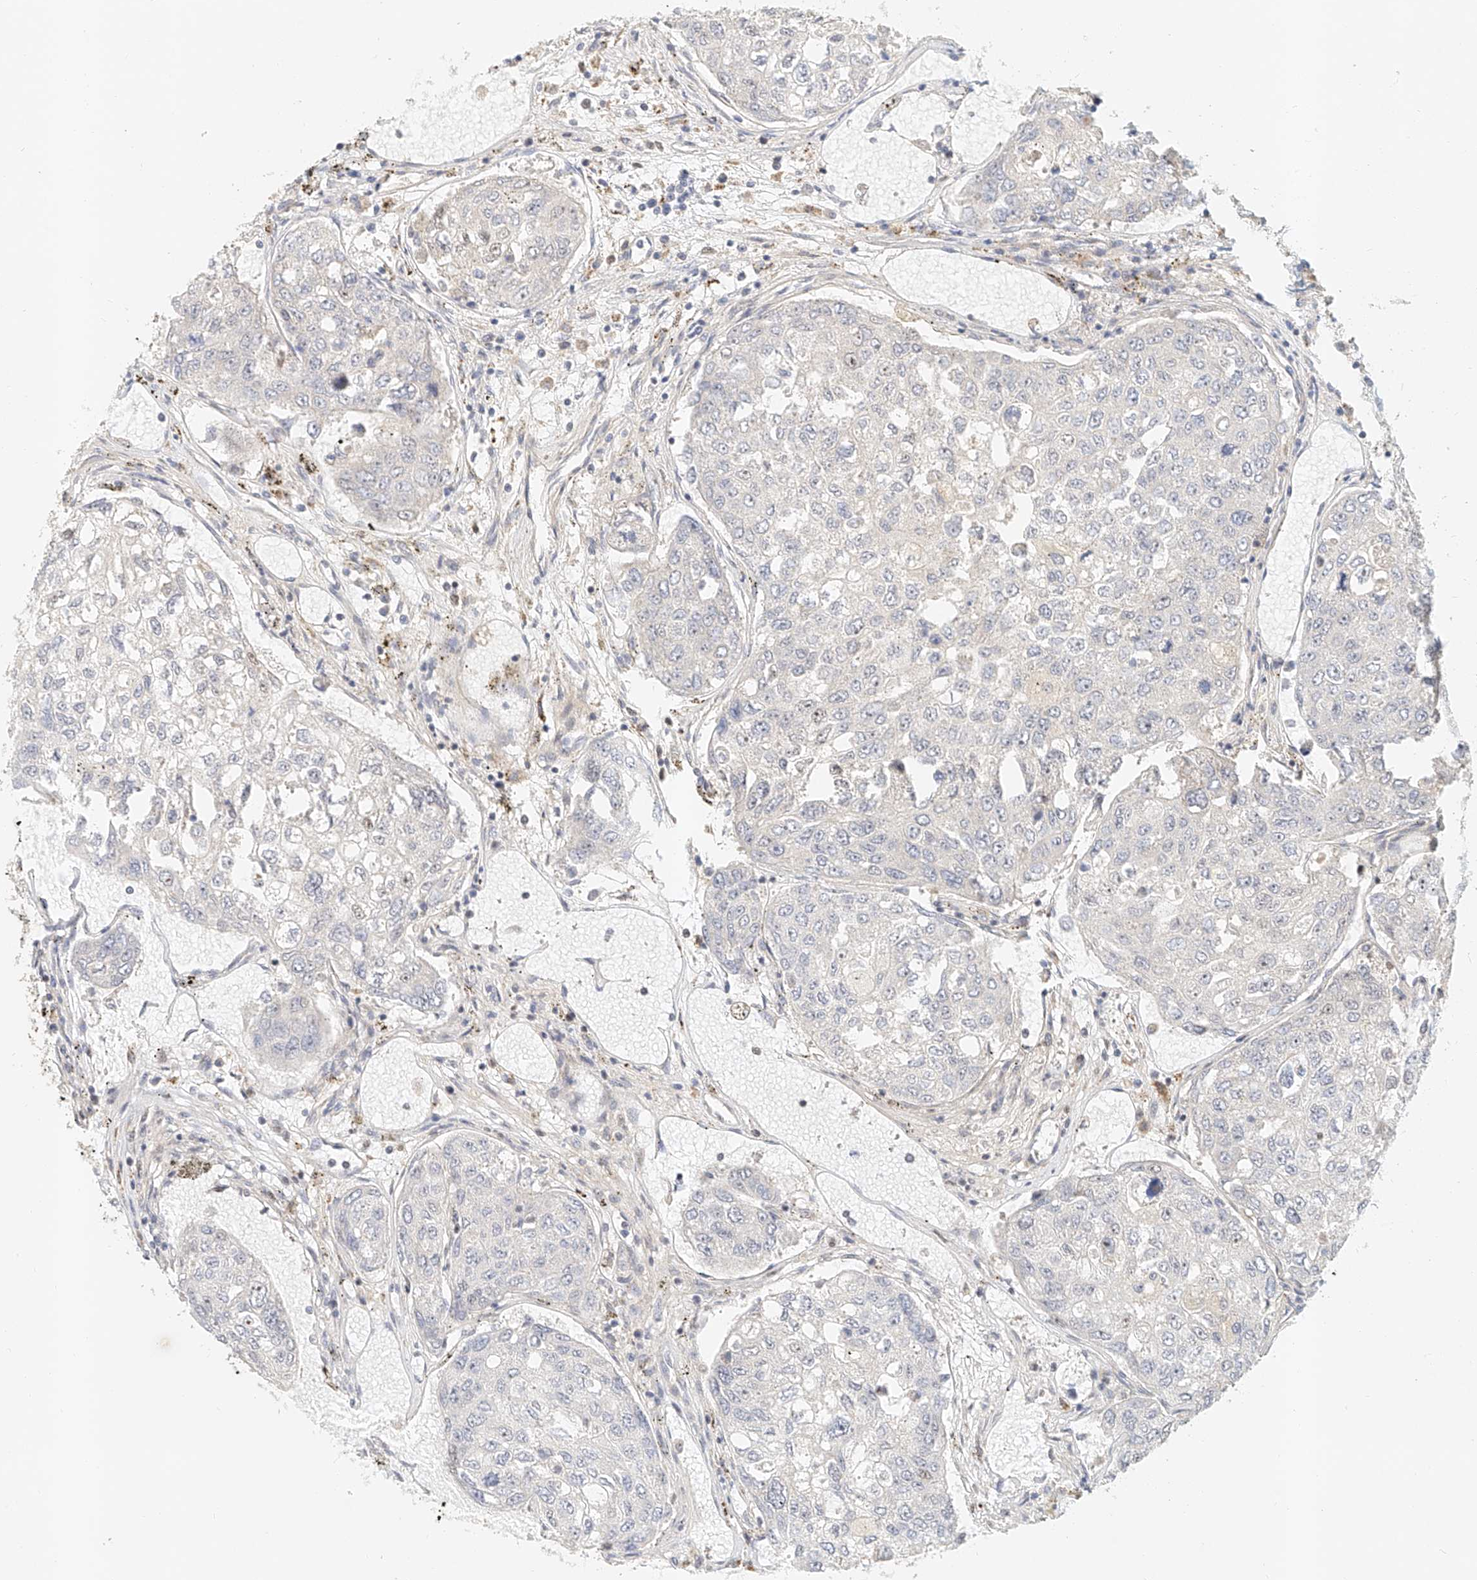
{"staining": {"intensity": "moderate", "quantity": "<25%", "location": "nuclear"}, "tissue": "urothelial cancer", "cell_type": "Tumor cells", "image_type": "cancer", "snomed": [{"axis": "morphology", "description": "Urothelial carcinoma, High grade"}, {"axis": "topography", "description": "Lymph node"}, {"axis": "topography", "description": "Urinary bladder"}], "caption": "There is low levels of moderate nuclear expression in tumor cells of urothelial carcinoma (high-grade), as demonstrated by immunohistochemical staining (brown color).", "gene": "CXorf58", "patient": {"sex": "male", "age": 51}}